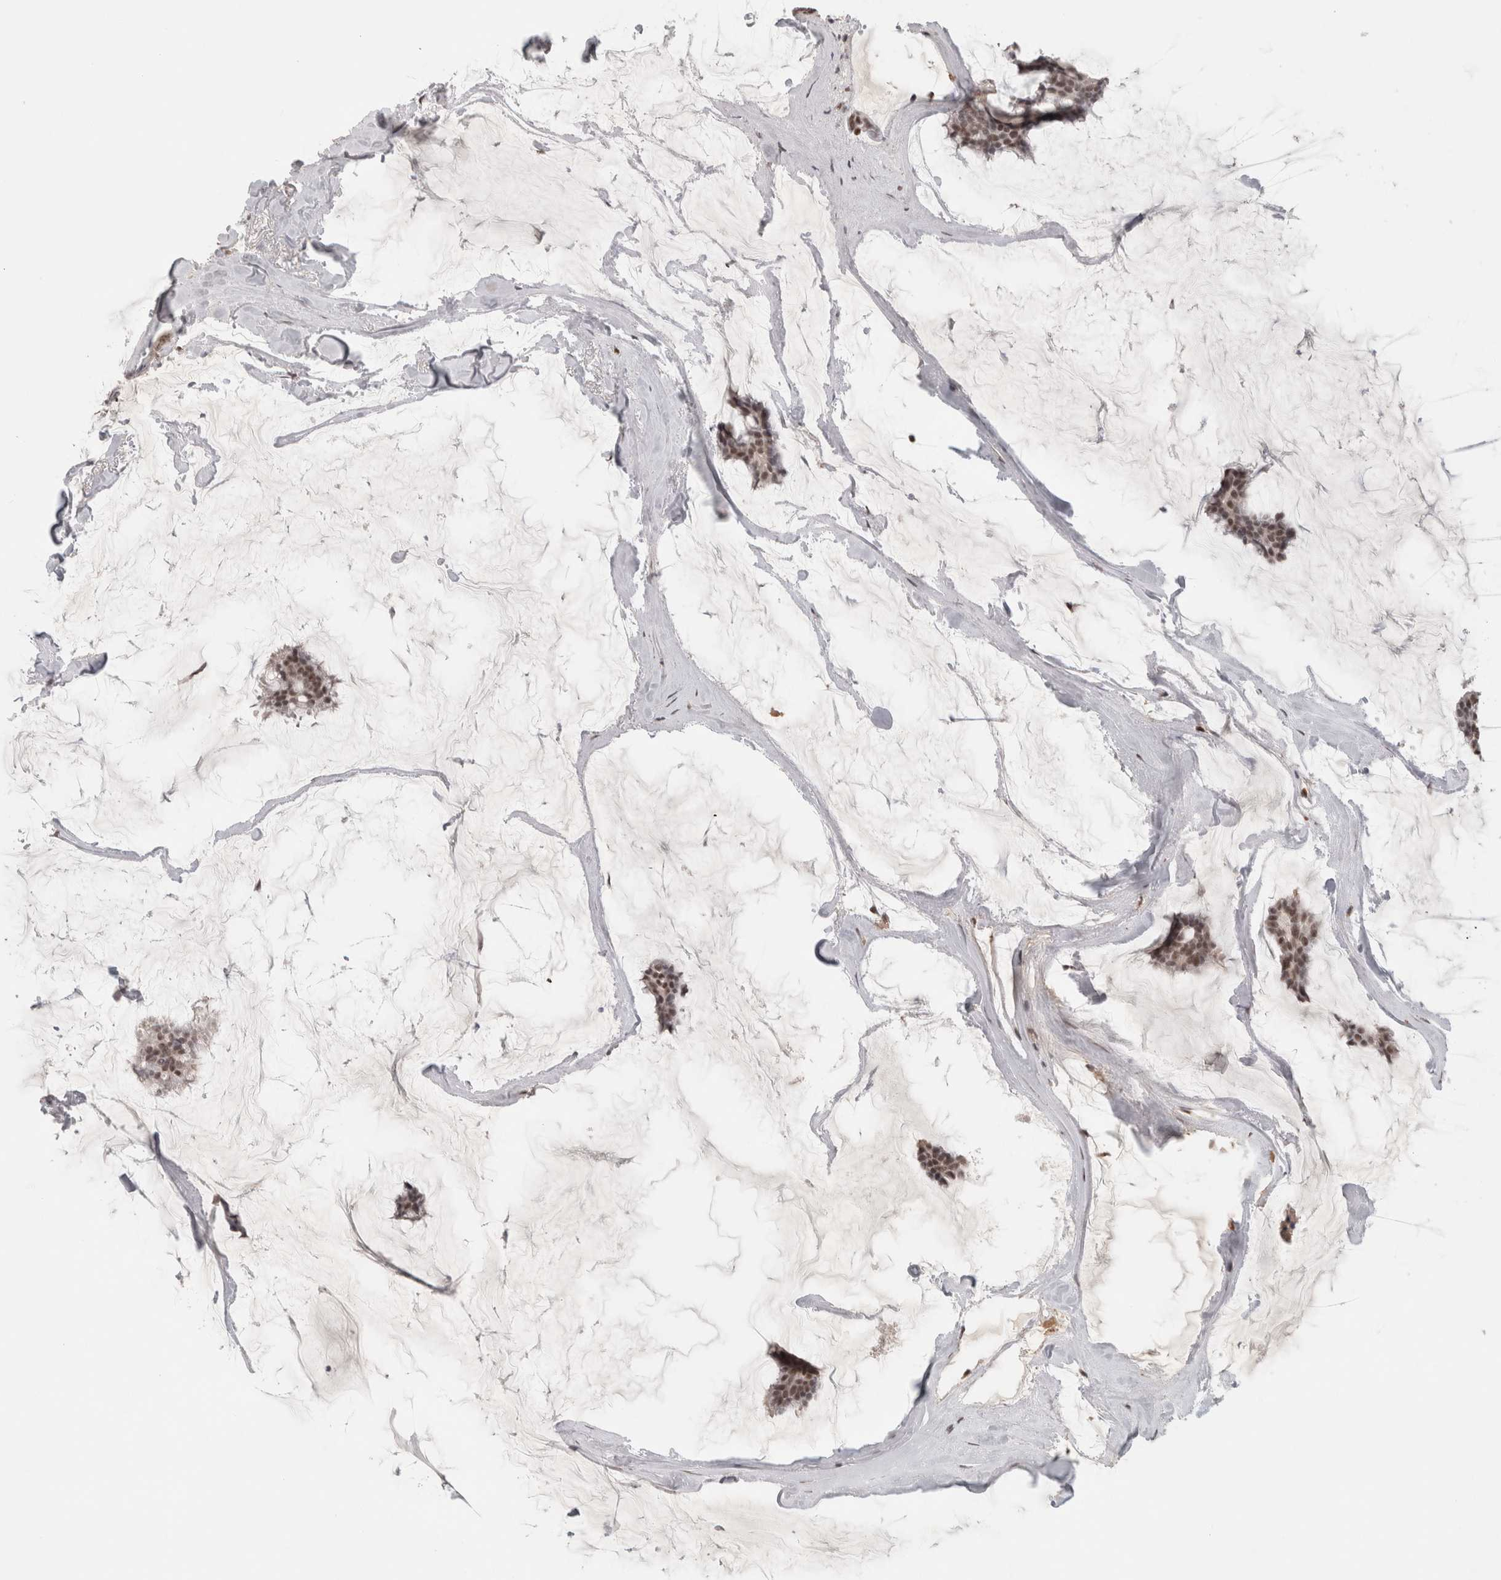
{"staining": {"intensity": "moderate", "quantity": ">75%", "location": "nuclear"}, "tissue": "breast cancer", "cell_type": "Tumor cells", "image_type": "cancer", "snomed": [{"axis": "morphology", "description": "Duct carcinoma"}, {"axis": "topography", "description": "Breast"}], "caption": "Immunohistochemistry (IHC) photomicrograph of neoplastic tissue: intraductal carcinoma (breast) stained using immunohistochemistry exhibits medium levels of moderate protein expression localized specifically in the nuclear of tumor cells, appearing as a nuclear brown color.", "gene": "ZNF830", "patient": {"sex": "female", "age": 93}}